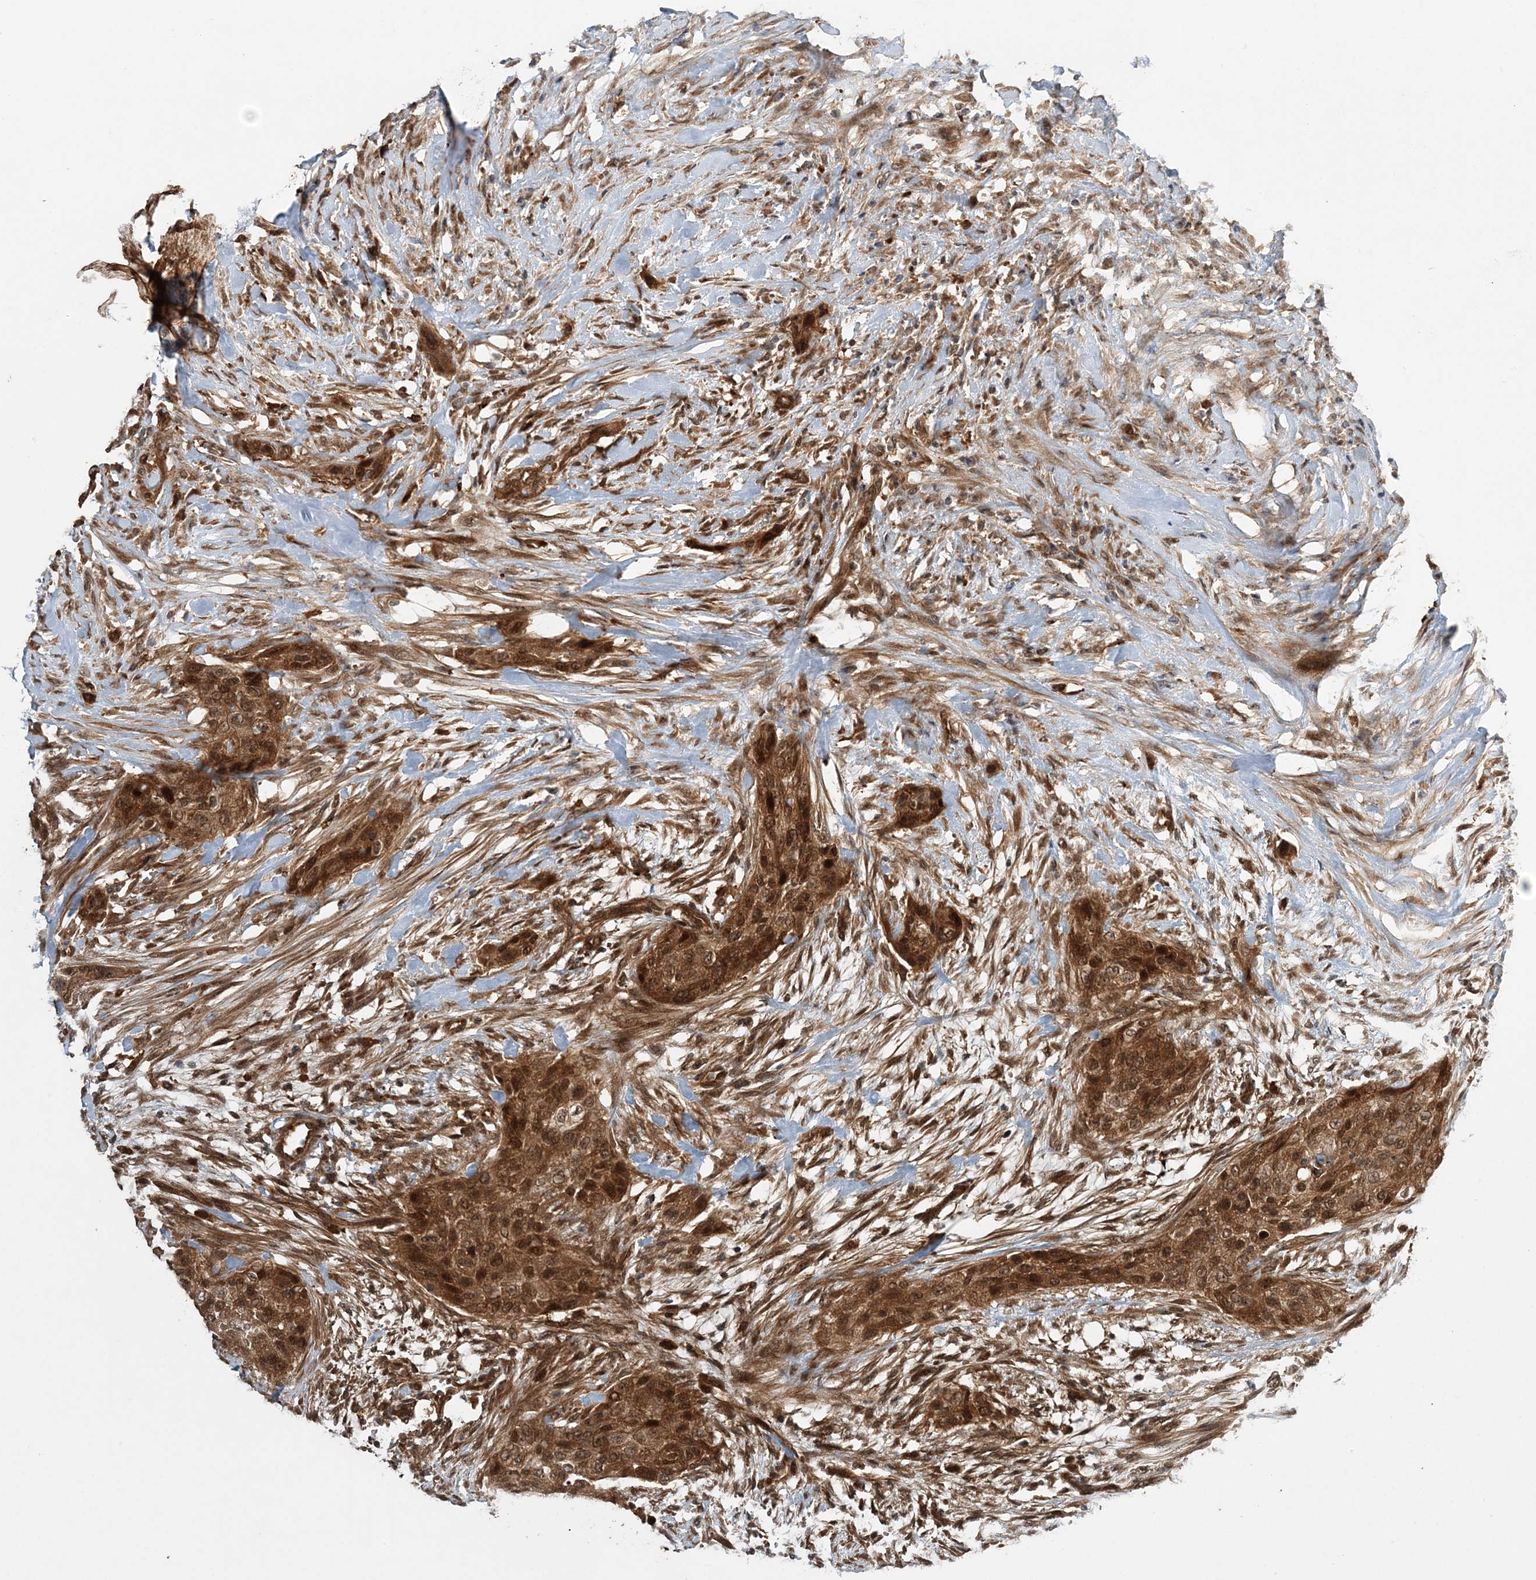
{"staining": {"intensity": "strong", "quantity": ">75%", "location": "cytoplasmic/membranous,nuclear"}, "tissue": "urothelial cancer", "cell_type": "Tumor cells", "image_type": "cancer", "snomed": [{"axis": "morphology", "description": "Urothelial carcinoma, High grade"}, {"axis": "topography", "description": "Urinary bladder"}], "caption": "Protein staining displays strong cytoplasmic/membranous and nuclear positivity in approximately >75% of tumor cells in high-grade urothelial carcinoma. (Brightfield microscopy of DAB IHC at high magnification).", "gene": "UBTD2", "patient": {"sex": "male", "age": 35}}